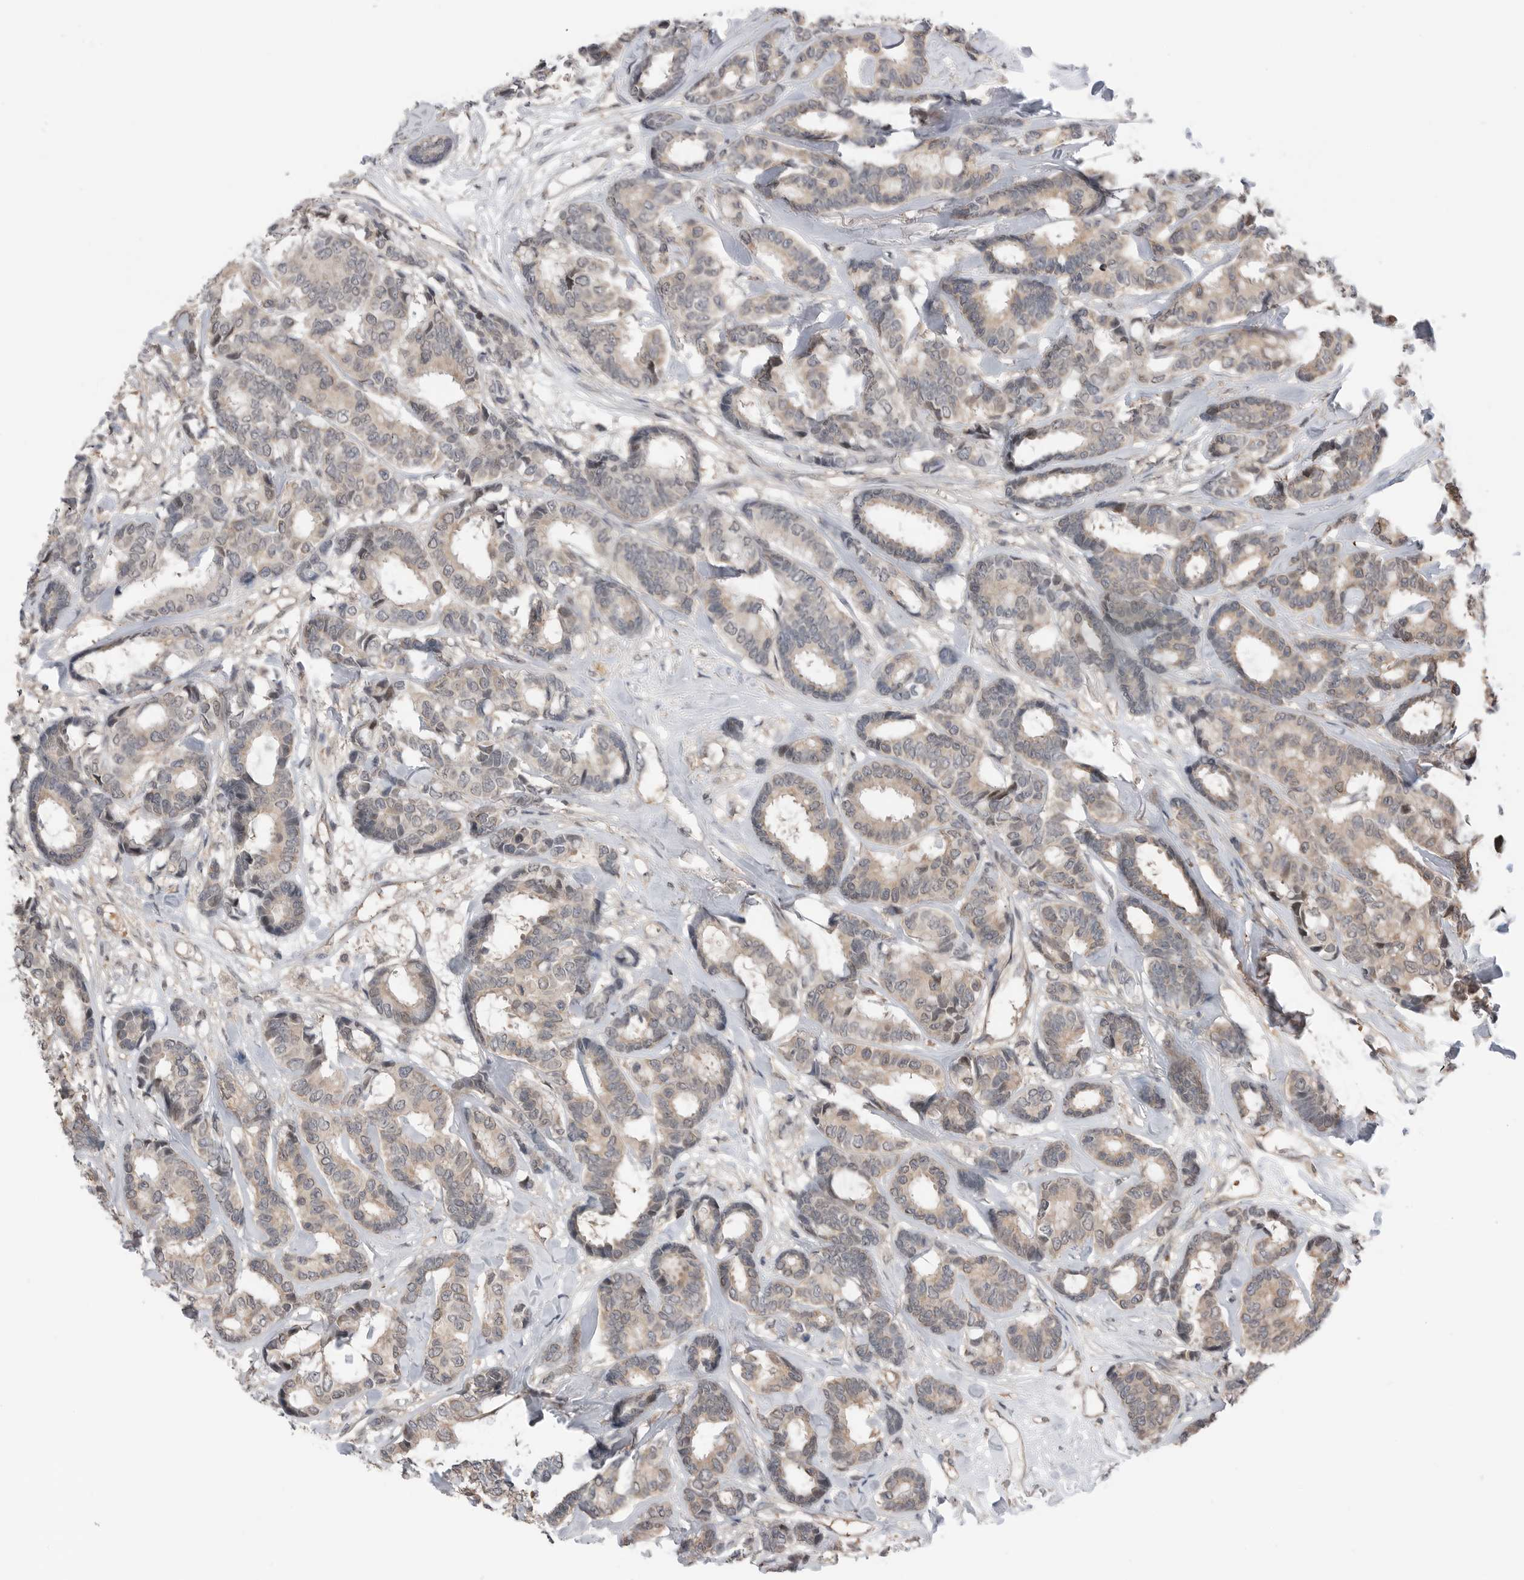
{"staining": {"intensity": "weak", "quantity": "<25%", "location": "cytoplasmic/membranous"}, "tissue": "breast cancer", "cell_type": "Tumor cells", "image_type": "cancer", "snomed": [{"axis": "morphology", "description": "Duct carcinoma"}, {"axis": "topography", "description": "Breast"}], "caption": "DAB (3,3'-diaminobenzidine) immunohistochemical staining of human breast cancer (infiltrating ductal carcinoma) reveals no significant positivity in tumor cells.", "gene": "PEAK1", "patient": {"sex": "female", "age": 87}}